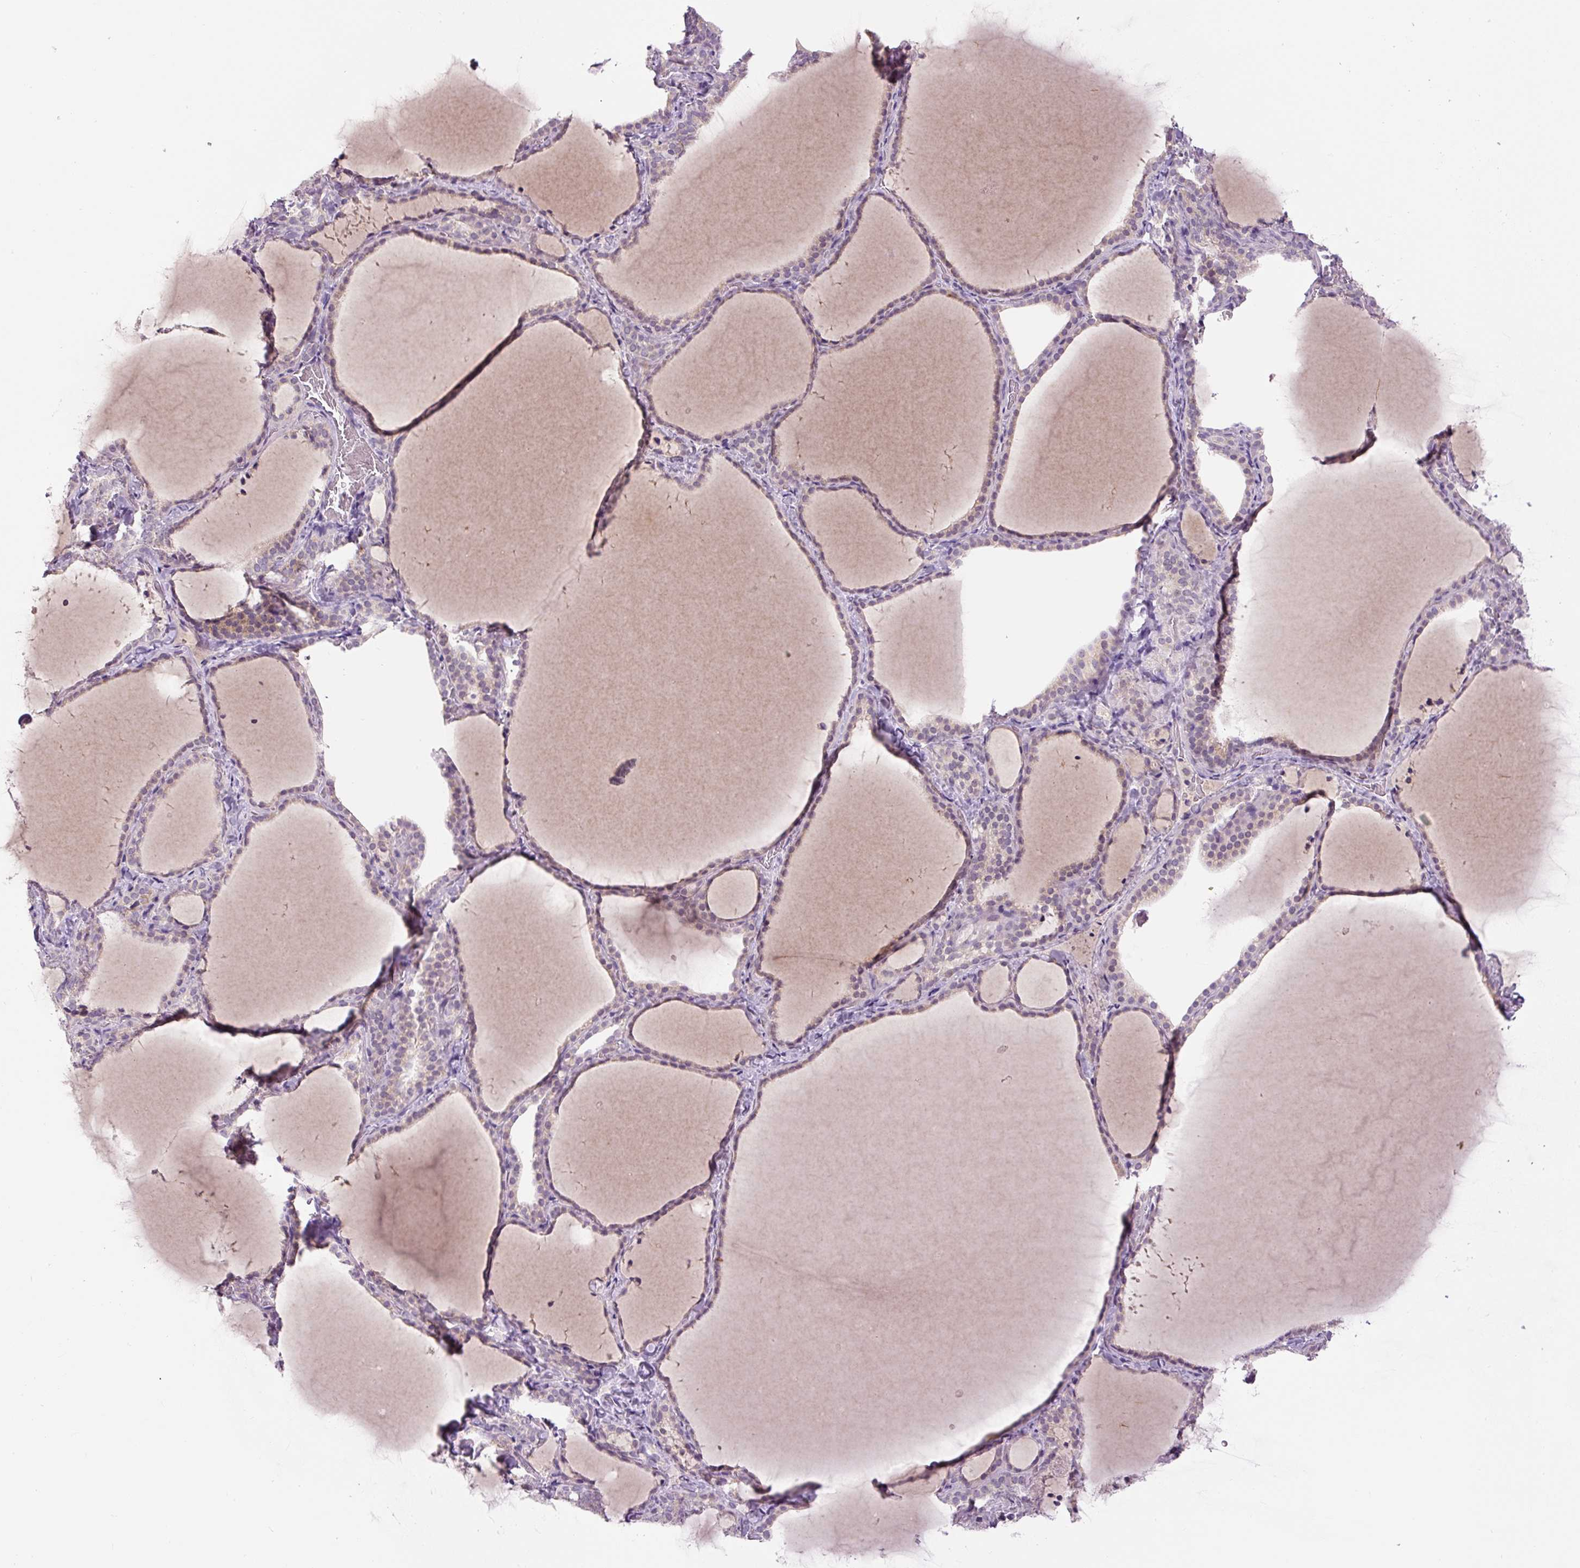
{"staining": {"intensity": "weak", "quantity": "25%-75%", "location": "cytoplasmic/membranous"}, "tissue": "thyroid gland", "cell_type": "Glandular cells", "image_type": "normal", "snomed": [{"axis": "morphology", "description": "Normal tissue, NOS"}, {"axis": "topography", "description": "Thyroid gland"}], "caption": "IHC micrograph of unremarkable thyroid gland stained for a protein (brown), which exhibits low levels of weak cytoplasmic/membranous staining in approximately 25%-75% of glandular cells.", "gene": "FABP7", "patient": {"sex": "female", "age": 22}}